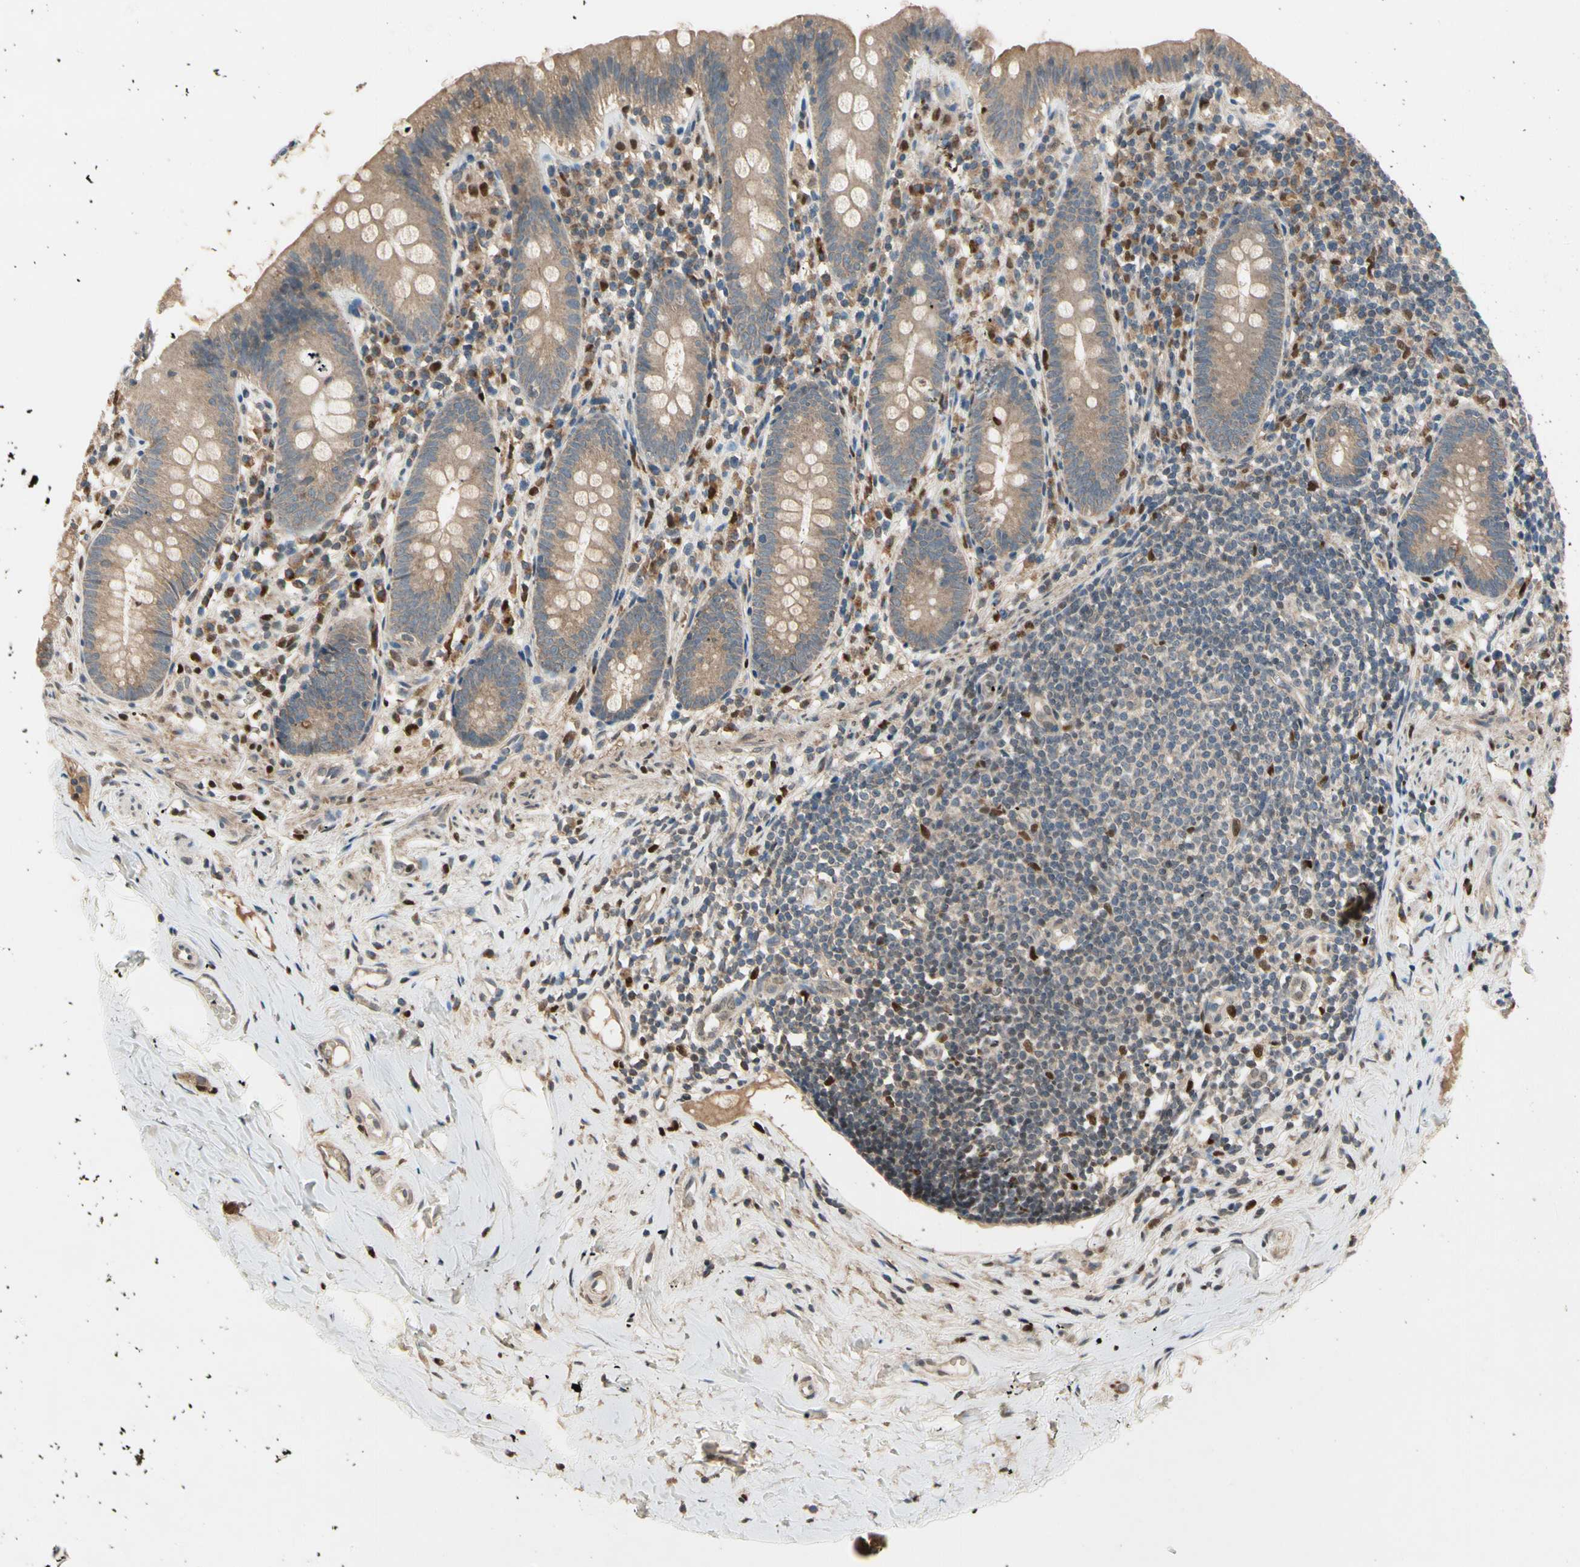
{"staining": {"intensity": "weak", "quantity": ">75%", "location": "cytoplasmic/membranous"}, "tissue": "appendix", "cell_type": "Glandular cells", "image_type": "normal", "snomed": [{"axis": "morphology", "description": "Normal tissue, NOS"}, {"axis": "topography", "description": "Appendix"}], "caption": "Weak cytoplasmic/membranous protein staining is seen in approximately >75% of glandular cells in appendix. (DAB = brown stain, brightfield microscopy at high magnification).", "gene": "CGREF1", "patient": {"sex": "male", "age": 52}}